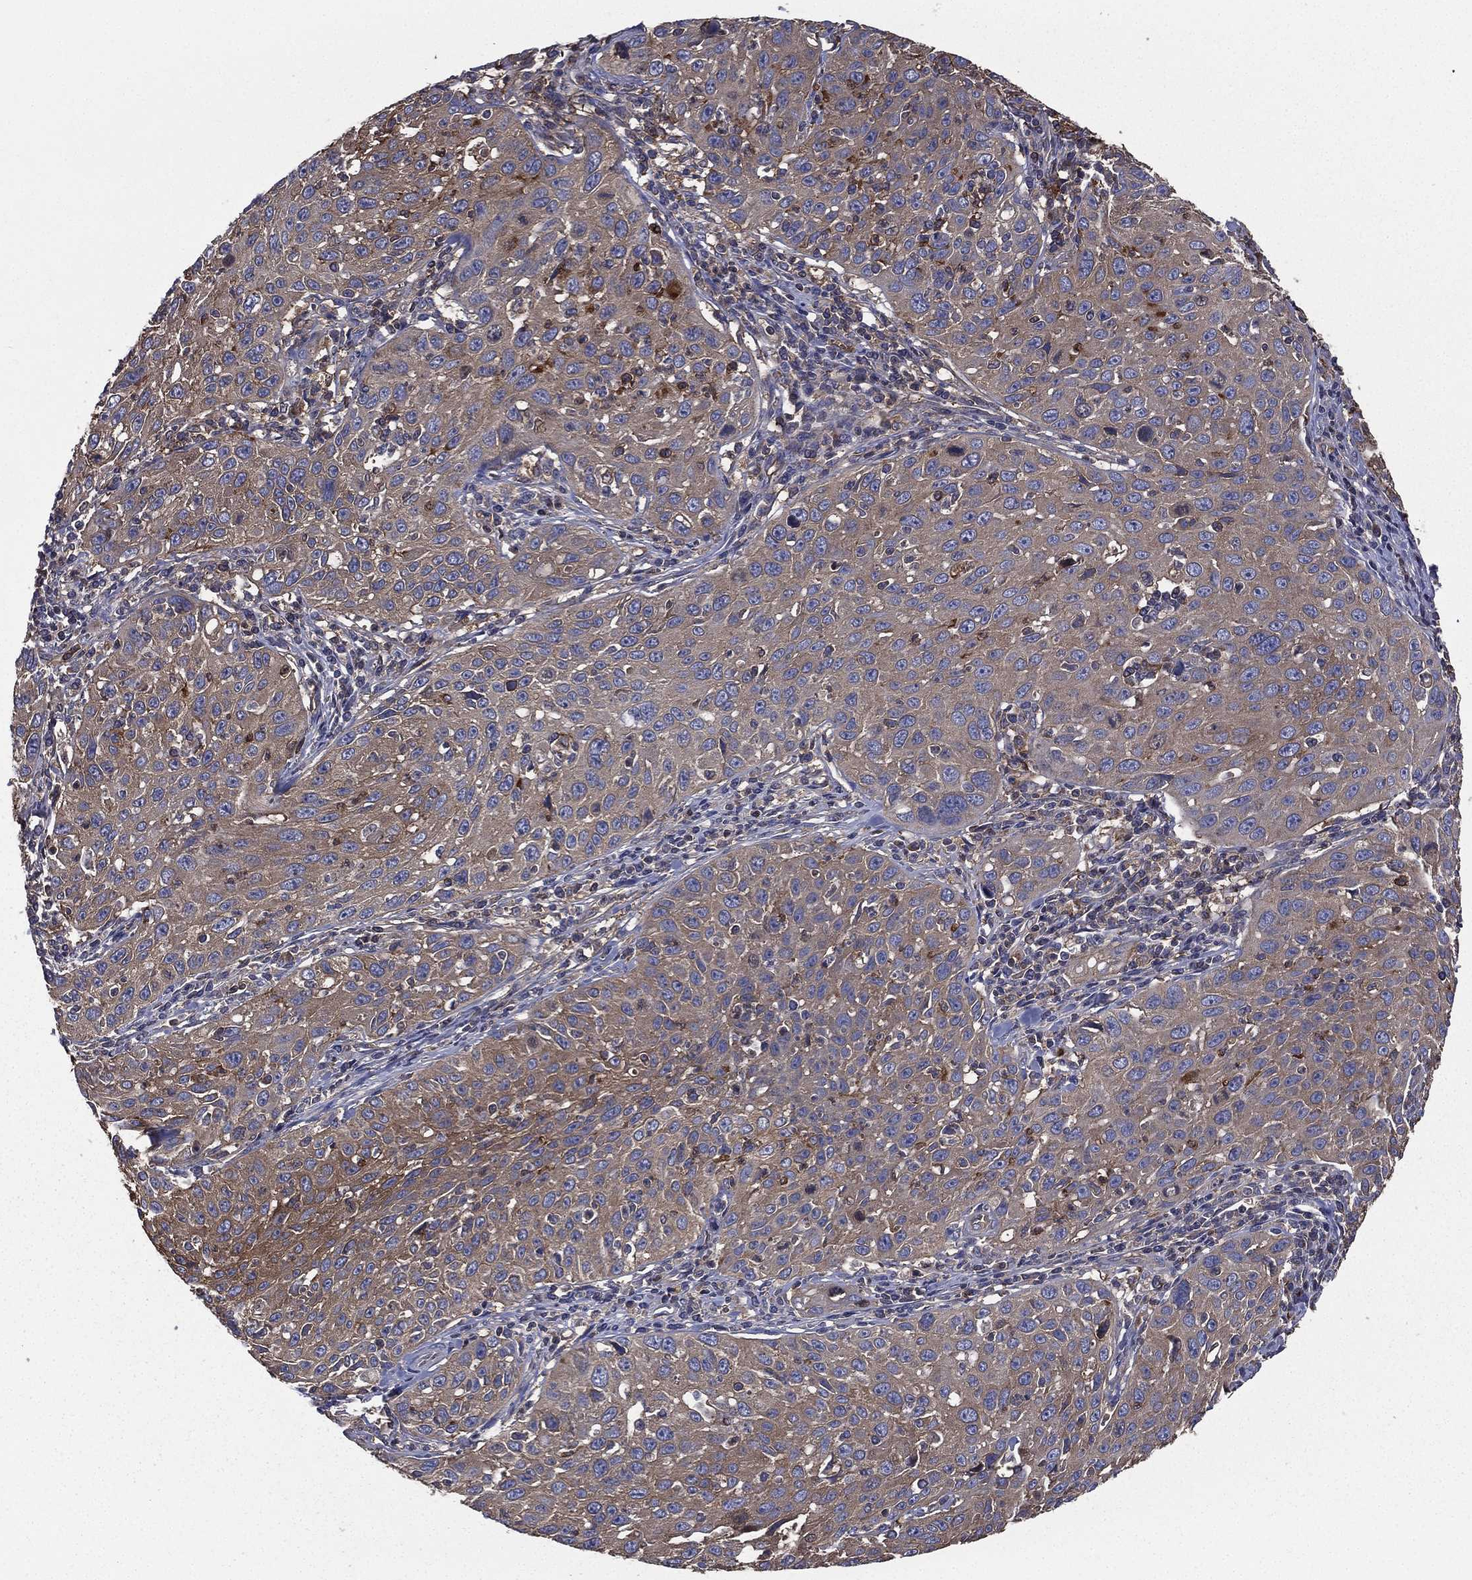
{"staining": {"intensity": "weak", "quantity": ">75%", "location": "cytoplasmic/membranous"}, "tissue": "cervical cancer", "cell_type": "Tumor cells", "image_type": "cancer", "snomed": [{"axis": "morphology", "description": "Squamous cell carcinoma, NOS"}, {"axis": "topography", "description": "Cervix"}], "caption": "Cervical squamous cell carcinoma was stained to show a protein in brown. There is low levels of weak cytoplasmic/membranous staining in about >75% of tumor cells.", "gene": "SARS1", "patient": {"sex": "female", "age": 26}}